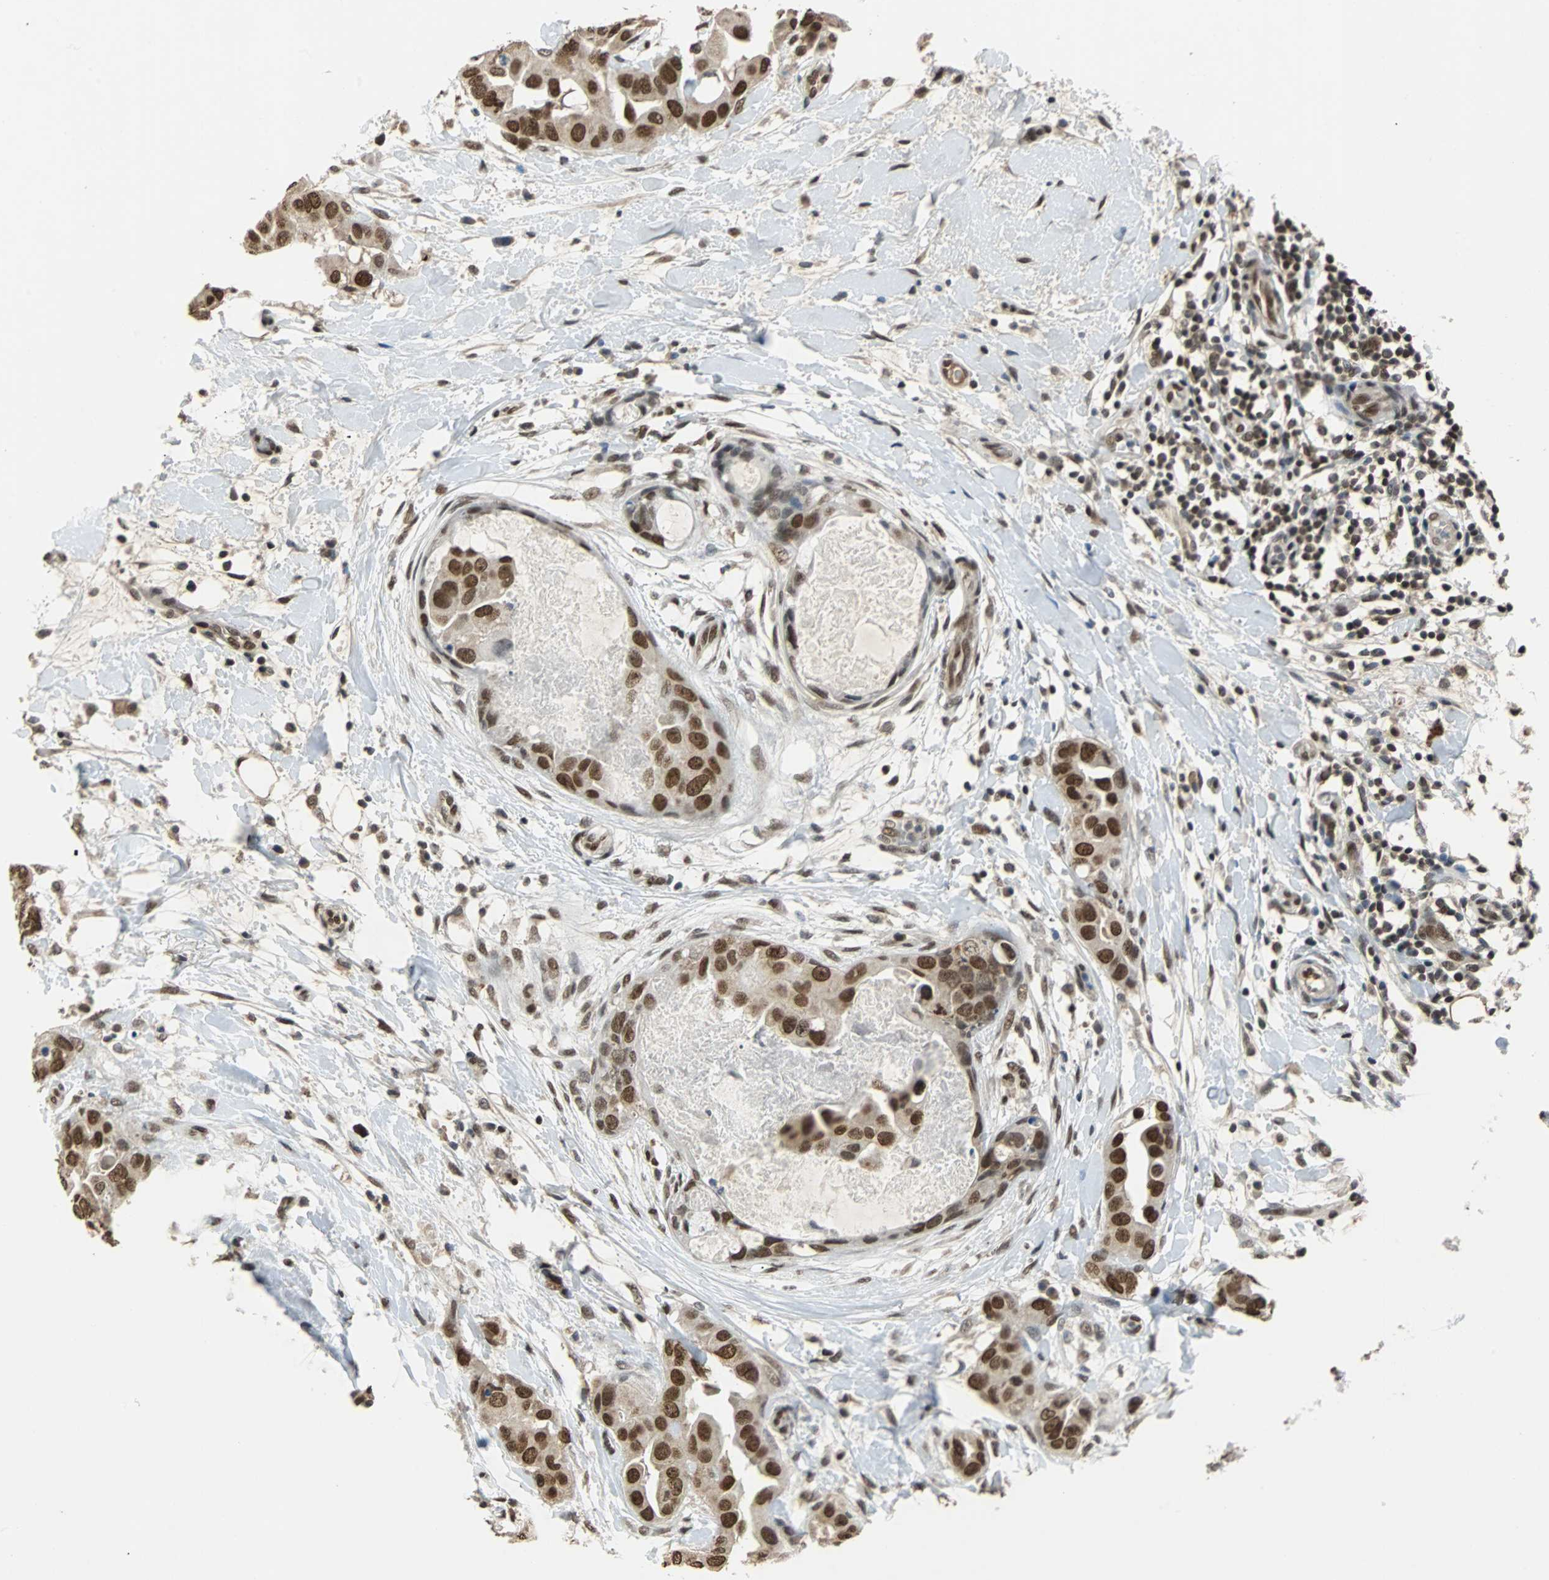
{"staining": {"intensity": "moderate", "quantity": ">75%", "location": "nuclear"}, "tissue": "breast cancer", "cell_type": "Tumor cells", "image_type": "cancer", "snomed": [{"axis": "morphology", "description": "Duct carcinoma"}, {"axis": "topography", "description": "Breast"}], "caption": "About >75% of tumor cells in invasive ductal carcinoma (breast) exhibit moderate nuclear protein positivity as visualized by brown immunohistochemical staining.", "gene": "PHC1", "patient": {"sex": "female", "age": 40}}